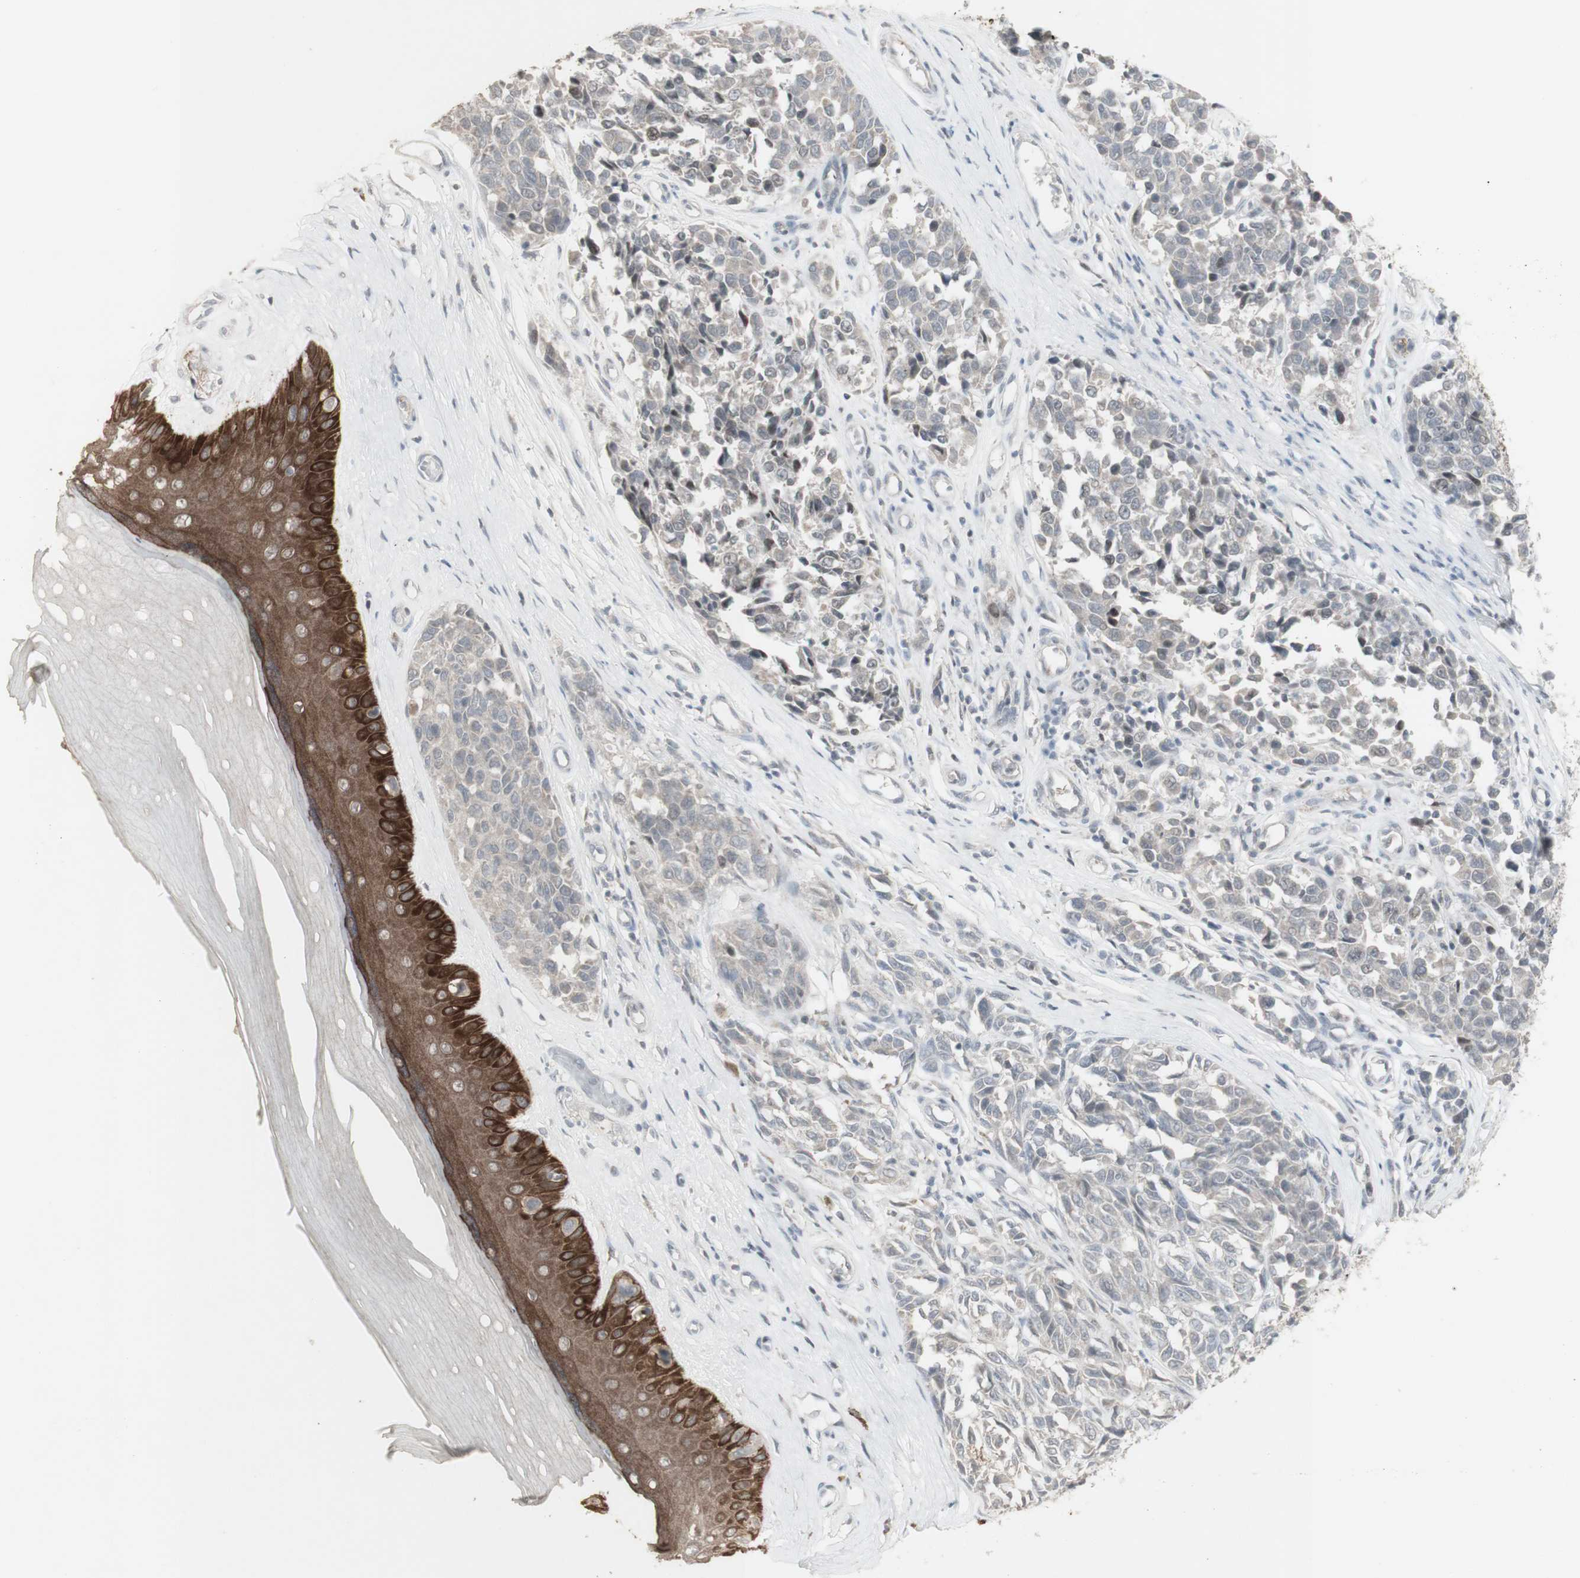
{"staining": {"intensity": "negative", "quantity": "none", "location": "none"}, "tissue": "melanoma", "cell_type": "Tumor cells", "image_type": "cancer", "snomed": [{"axis": "morphology", "description": "Malignant melanoma, NOS"}, {"axis": "topography", "description": "Skin"}], "caption": "High magnification brightfield microscopy of melanoma stained with DAB (3,3'-diaminobenzidine) (brown) and counterstained with hematoxylin (blue): tumor cells show no significant expression.", "gene": "C1orf116", "patient": {"sex": "female", "age": 64}}